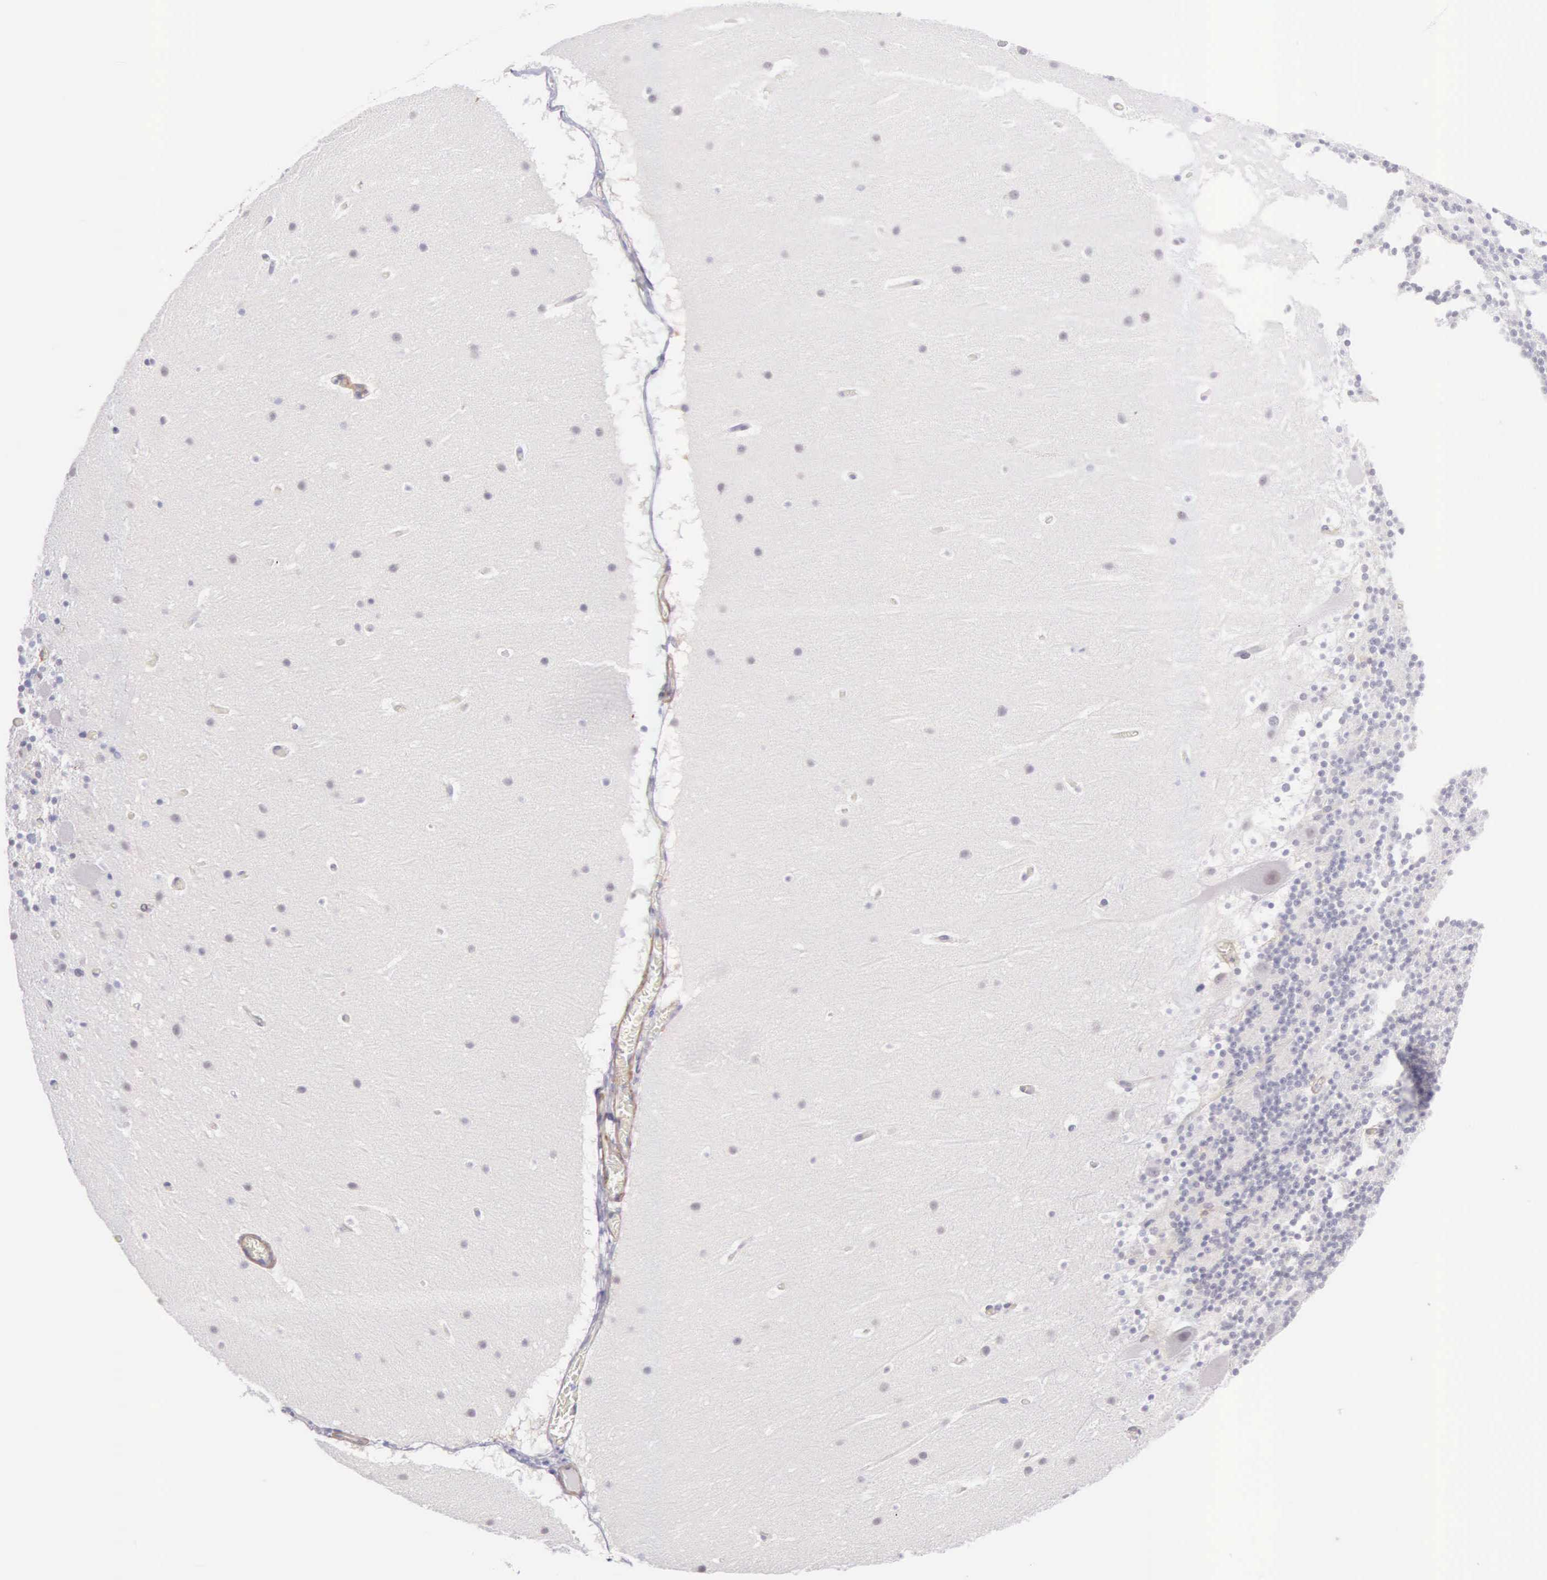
{"staining": {"intensity": "negative", "quantity": "none", "location": "none"}, "tissue": "cerebellum", "cell_type": "Cells in granular layer", "image_type": "normal", "snomed": [{"axis": "morphology", "description": "Normal tissue, NOS"}, {"axis": "topography", "description": "Cerebellum"}], "caption": "DAB immunohistochemical staining of benign cerebellum exhibits no significant staining in cells in granular layer. Brightfield microscopy of immunohistochemistry stained with DAB (3,3'-diaminobenzidine) (brown) and hematoxylin (blue), captured at high magnification.", "gene": "ARFGAP3", "patient": {"sex": "male", "age": 45}}